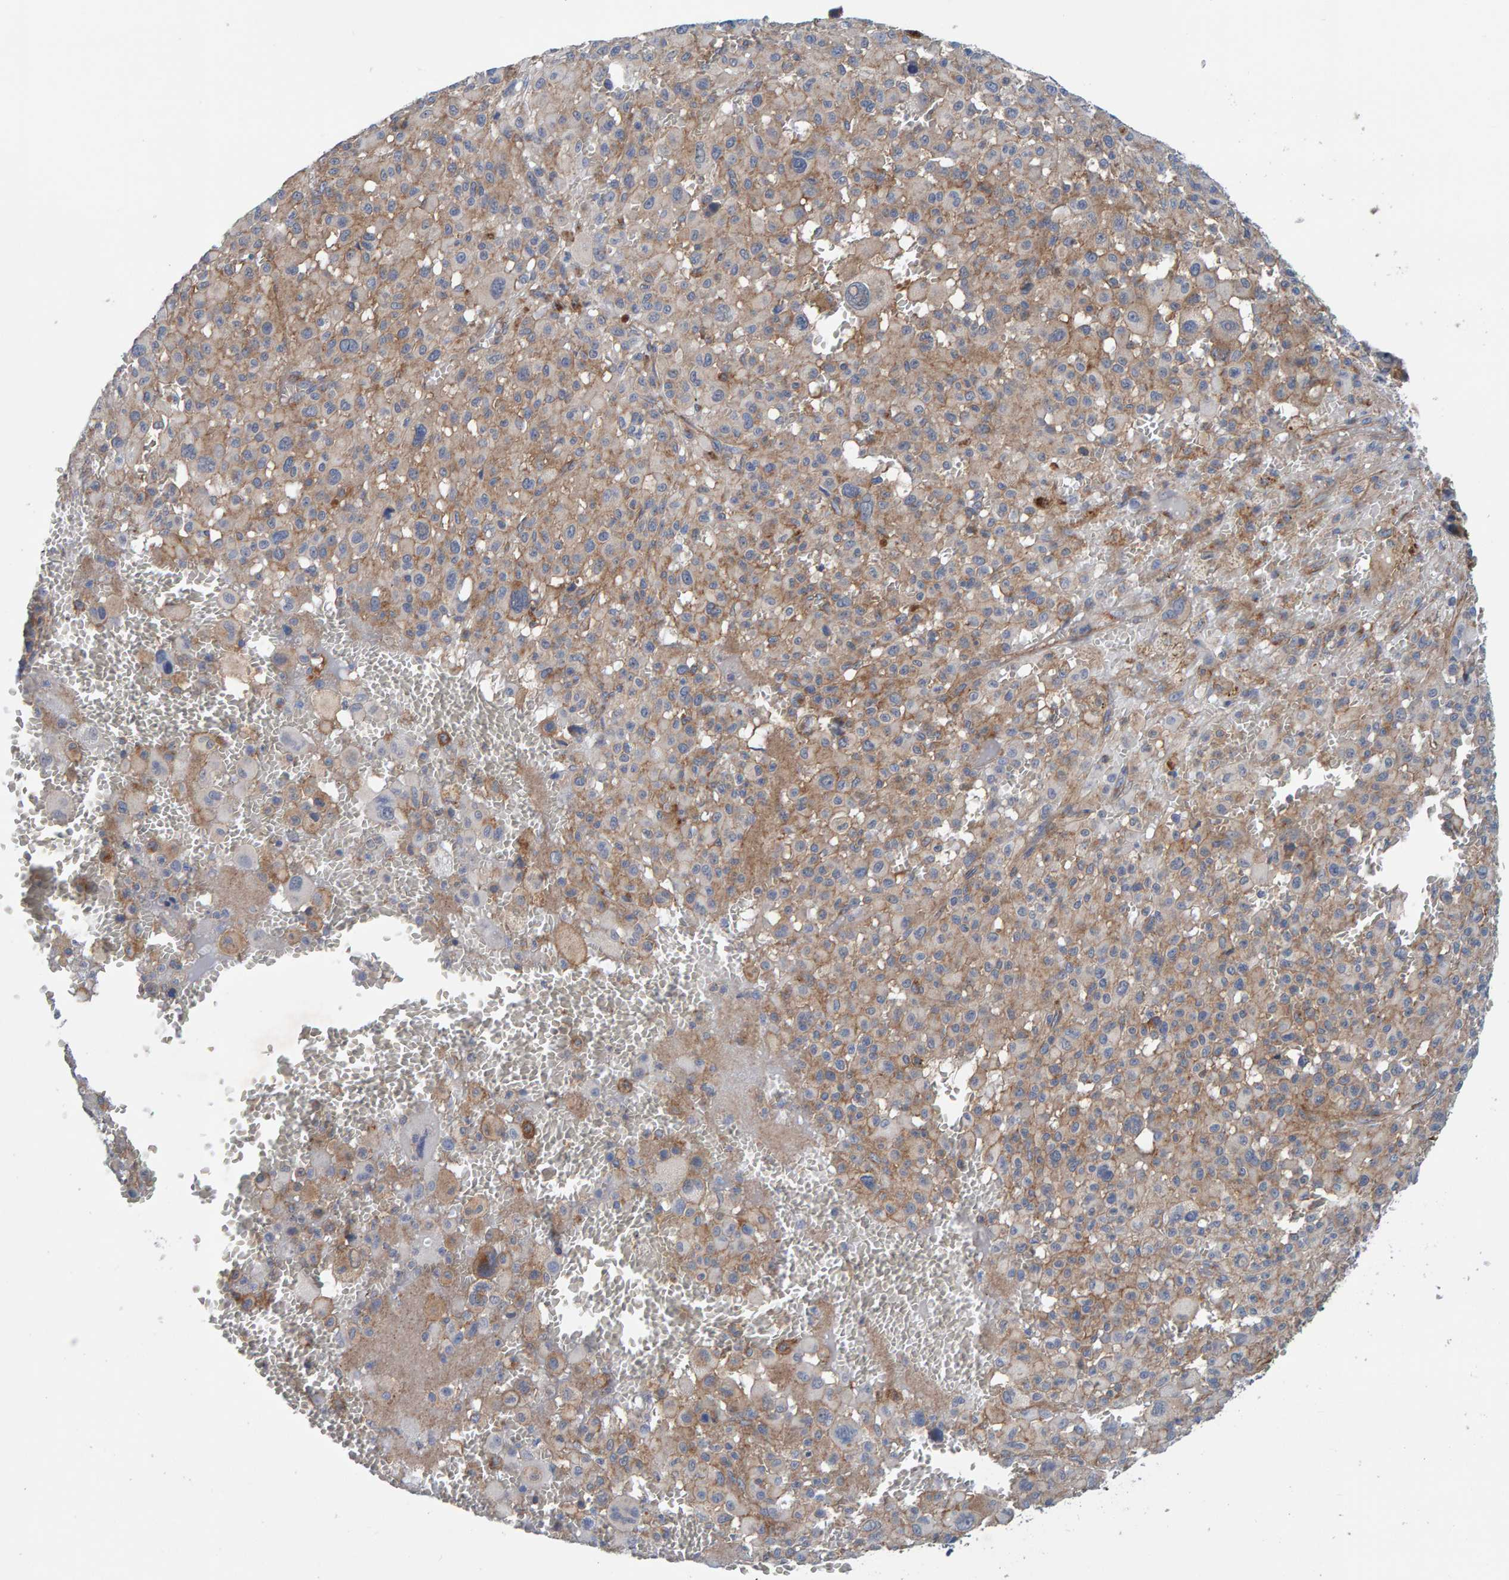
{"staining": {"intensity": "moderate", "quantity": ">75%", "location": "cytoplasmic/membranous"}, "tissue": "melanoma", "cell_type": "Tumor cells", "image_type": "cancer", "snomed": [{"axis": "morphology", "description": "Malignant melanoma, Metastatic site"}, {"axis": "topography", "description": "Skin"}], "caption": "IHC staining of malignant melanoma (metastatic site), which reveals medium levels of moderate cytoplasmic/membranous expression in about >75% of tumor cells indicating moderate cytoplasmic/membranous protein positivity. The staining was performed using DAB (3,3'-diaminobenzidine) (brown) for protein detection and nuclei were counterstained in hematoxylin (blue).", "gene": "MKLN1", "patient": {"sex": "female", "age": 74}}